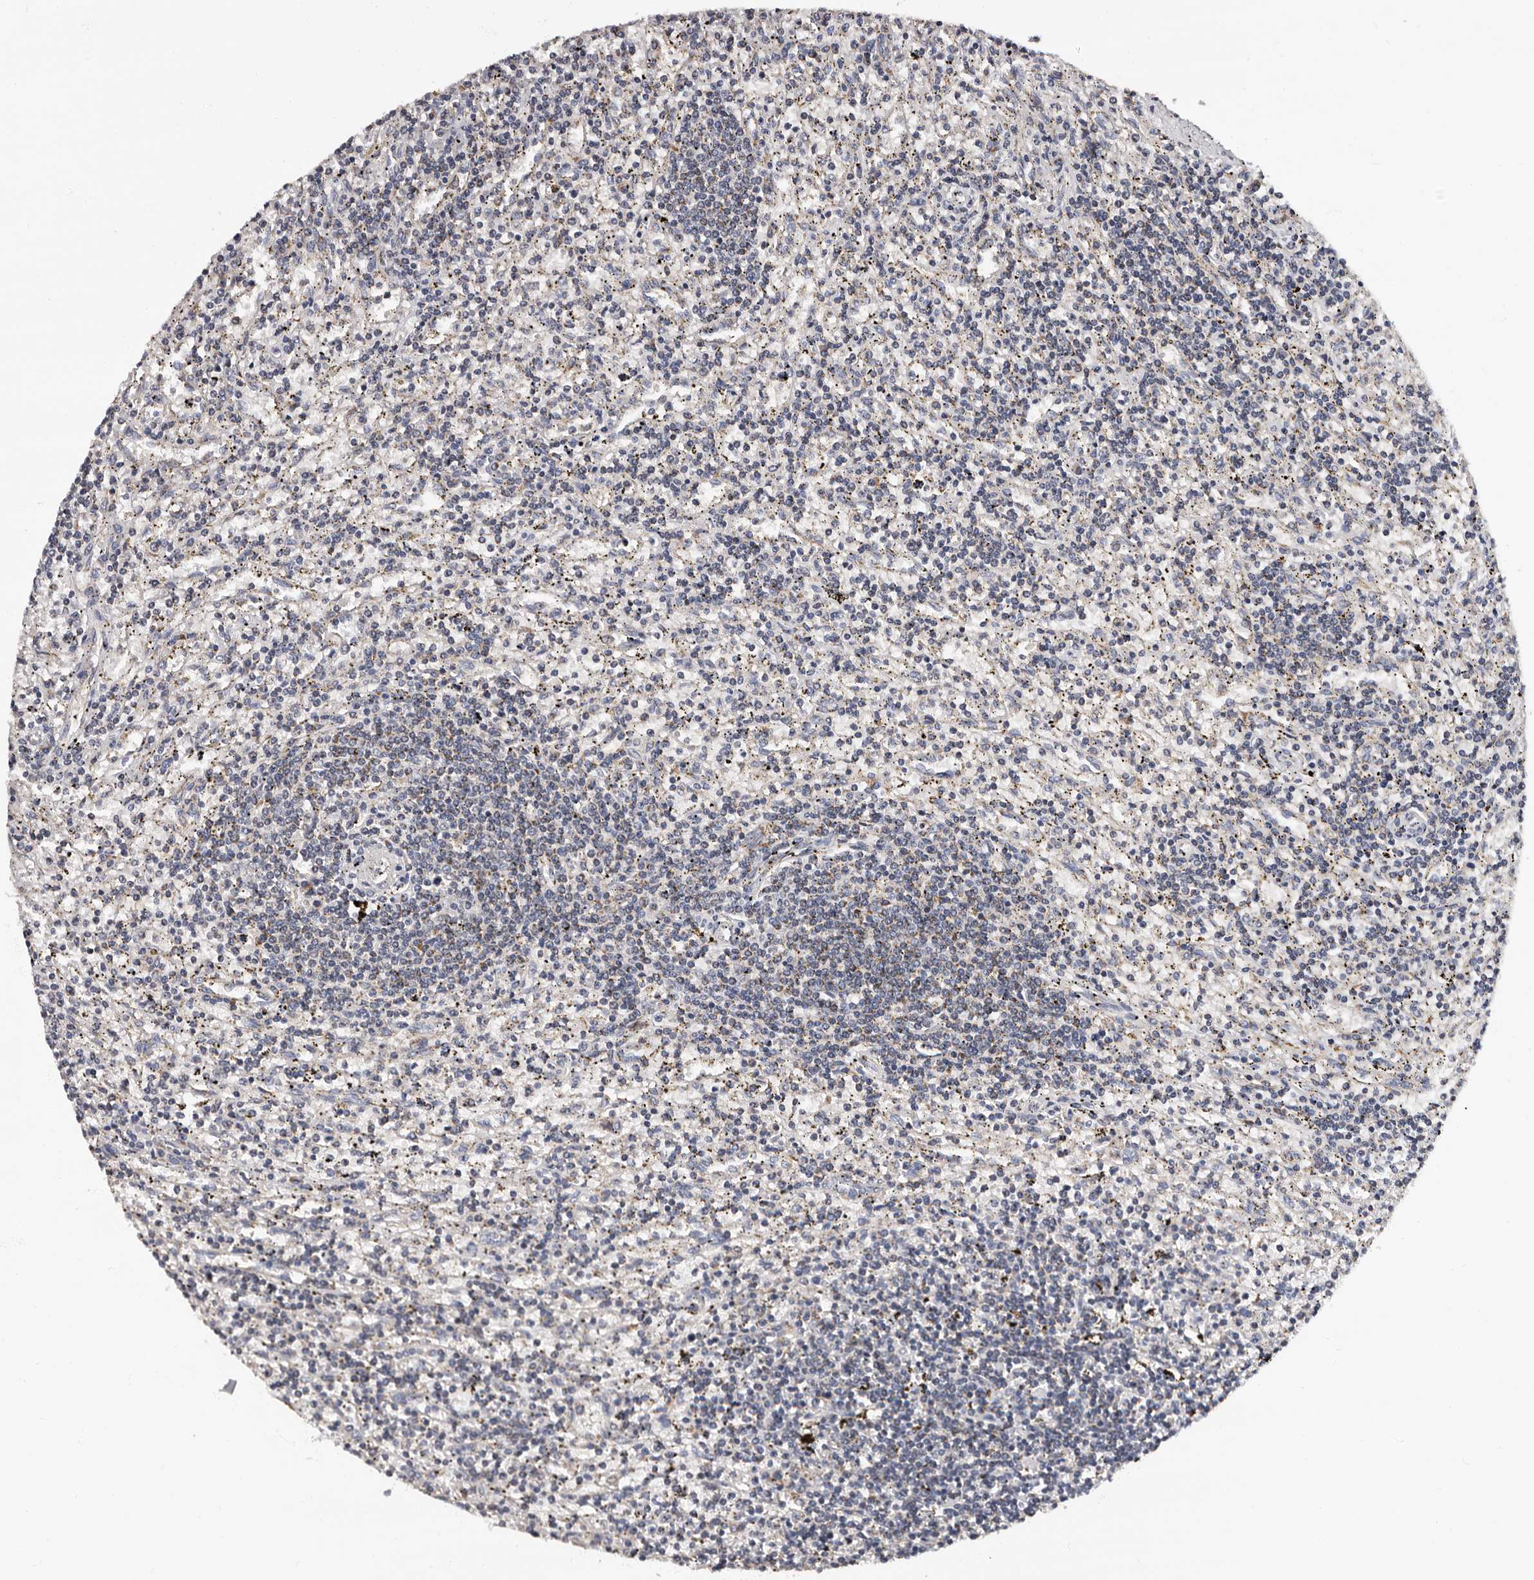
{"staining": {"intensity": "negative", "quantity": "none", "location": "none"}, "tissue": "lymphoma", "cell_type": "Tumor cells", "image_type": "cancer", "snomed": [{"axis": "morphology", "description": "Malignant lymphoma, non-Hodgkin's type, Low grade"}, {"axis": "topography", "description": "Spleen"}], "caption": "This is a micrograph of IHC staining of lymphoma, which shows no positivity in tumor cells.", "gene": "TAF4B", "patient": {"sex": "male", "age": 76}}